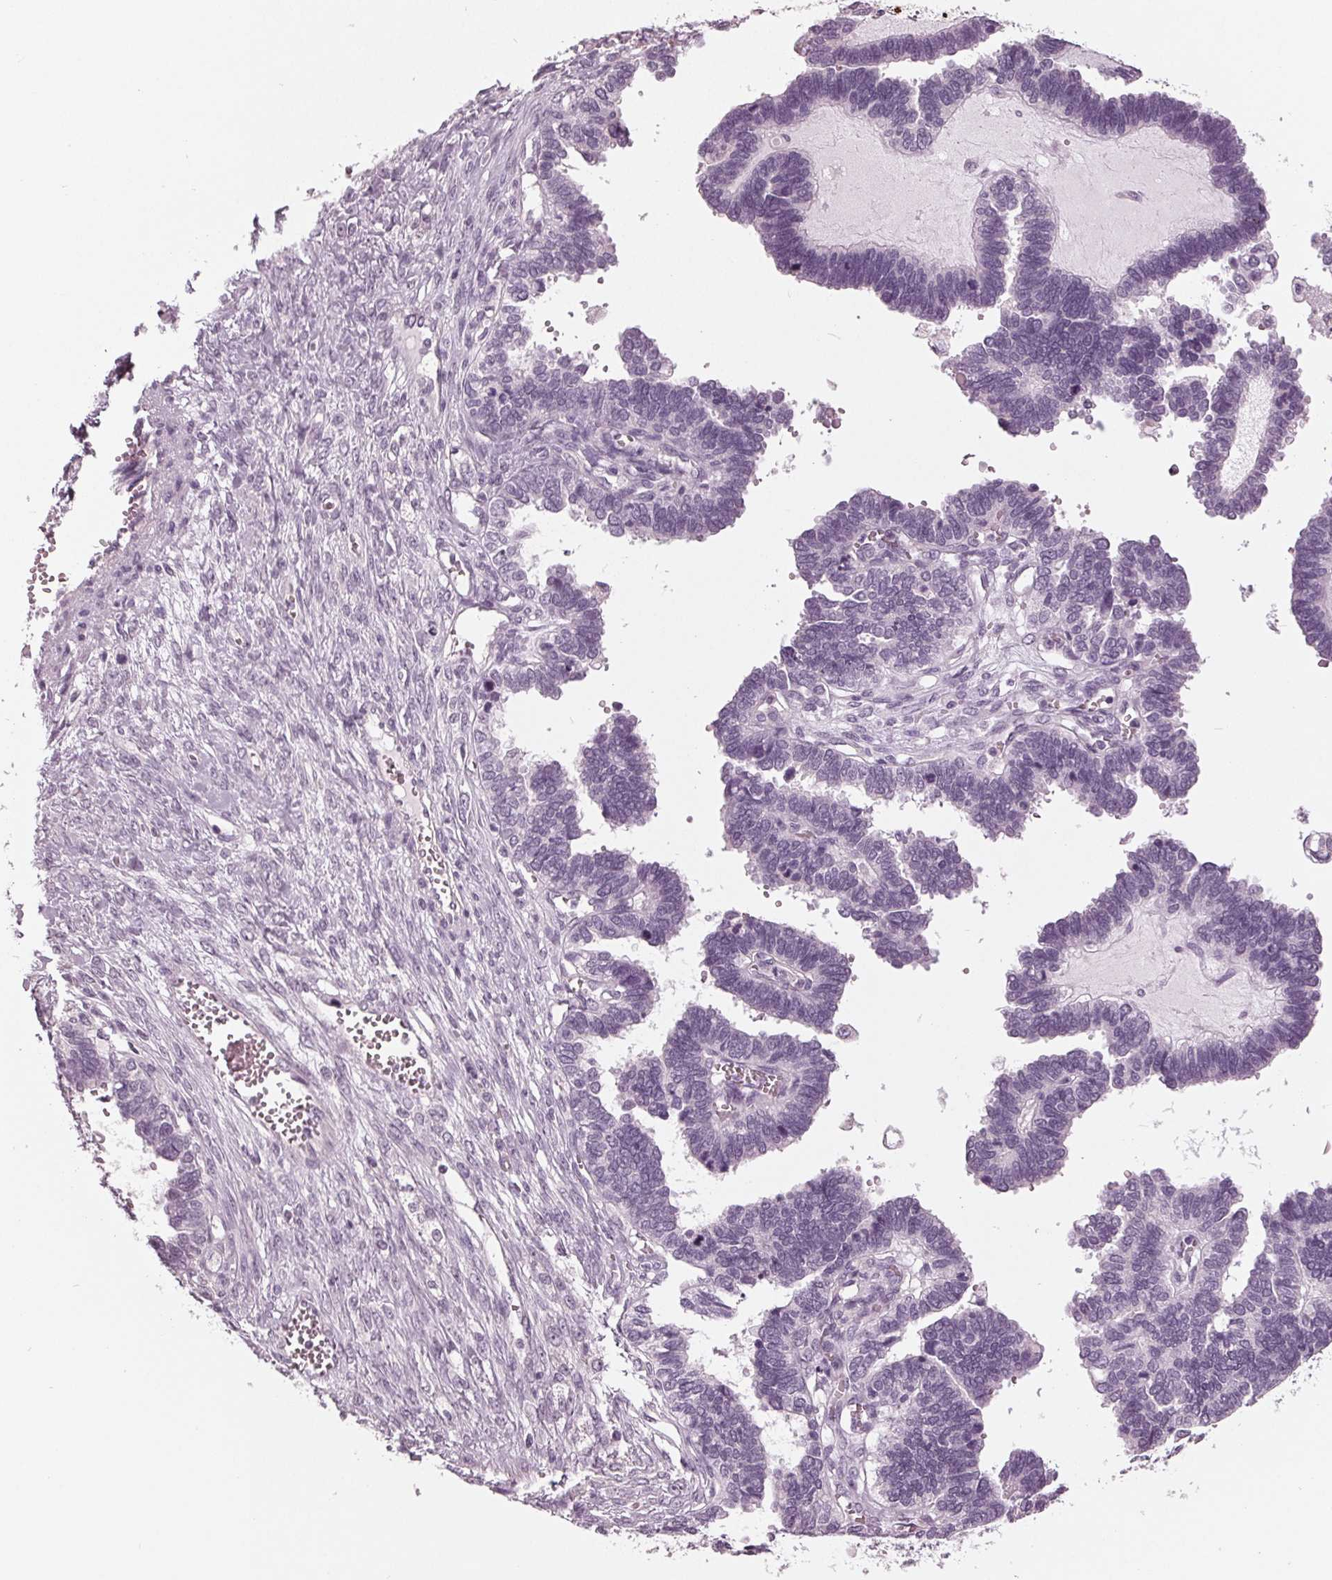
{"staining": {"intensity": "negative", "quantity": "none", "location": "none"}, "tissue": "ovarian cancer", "cell_type": "Tumor cells", "image_type": "cancer", "snomed": [{"axis": "morphology", "description": "Cystadenocarcinoma, serous, NOS"}, {"axis": "topography", "description": "Ovary"}], "caption": "High power microscopy image of an immunohistochemistry photomicrograph of serous cystadenocarcinoma (ovarian), revealing no significant positivity in tumor cells.", "gene": "TNNC2", "patient": {"sex": "female", "age": 51}}